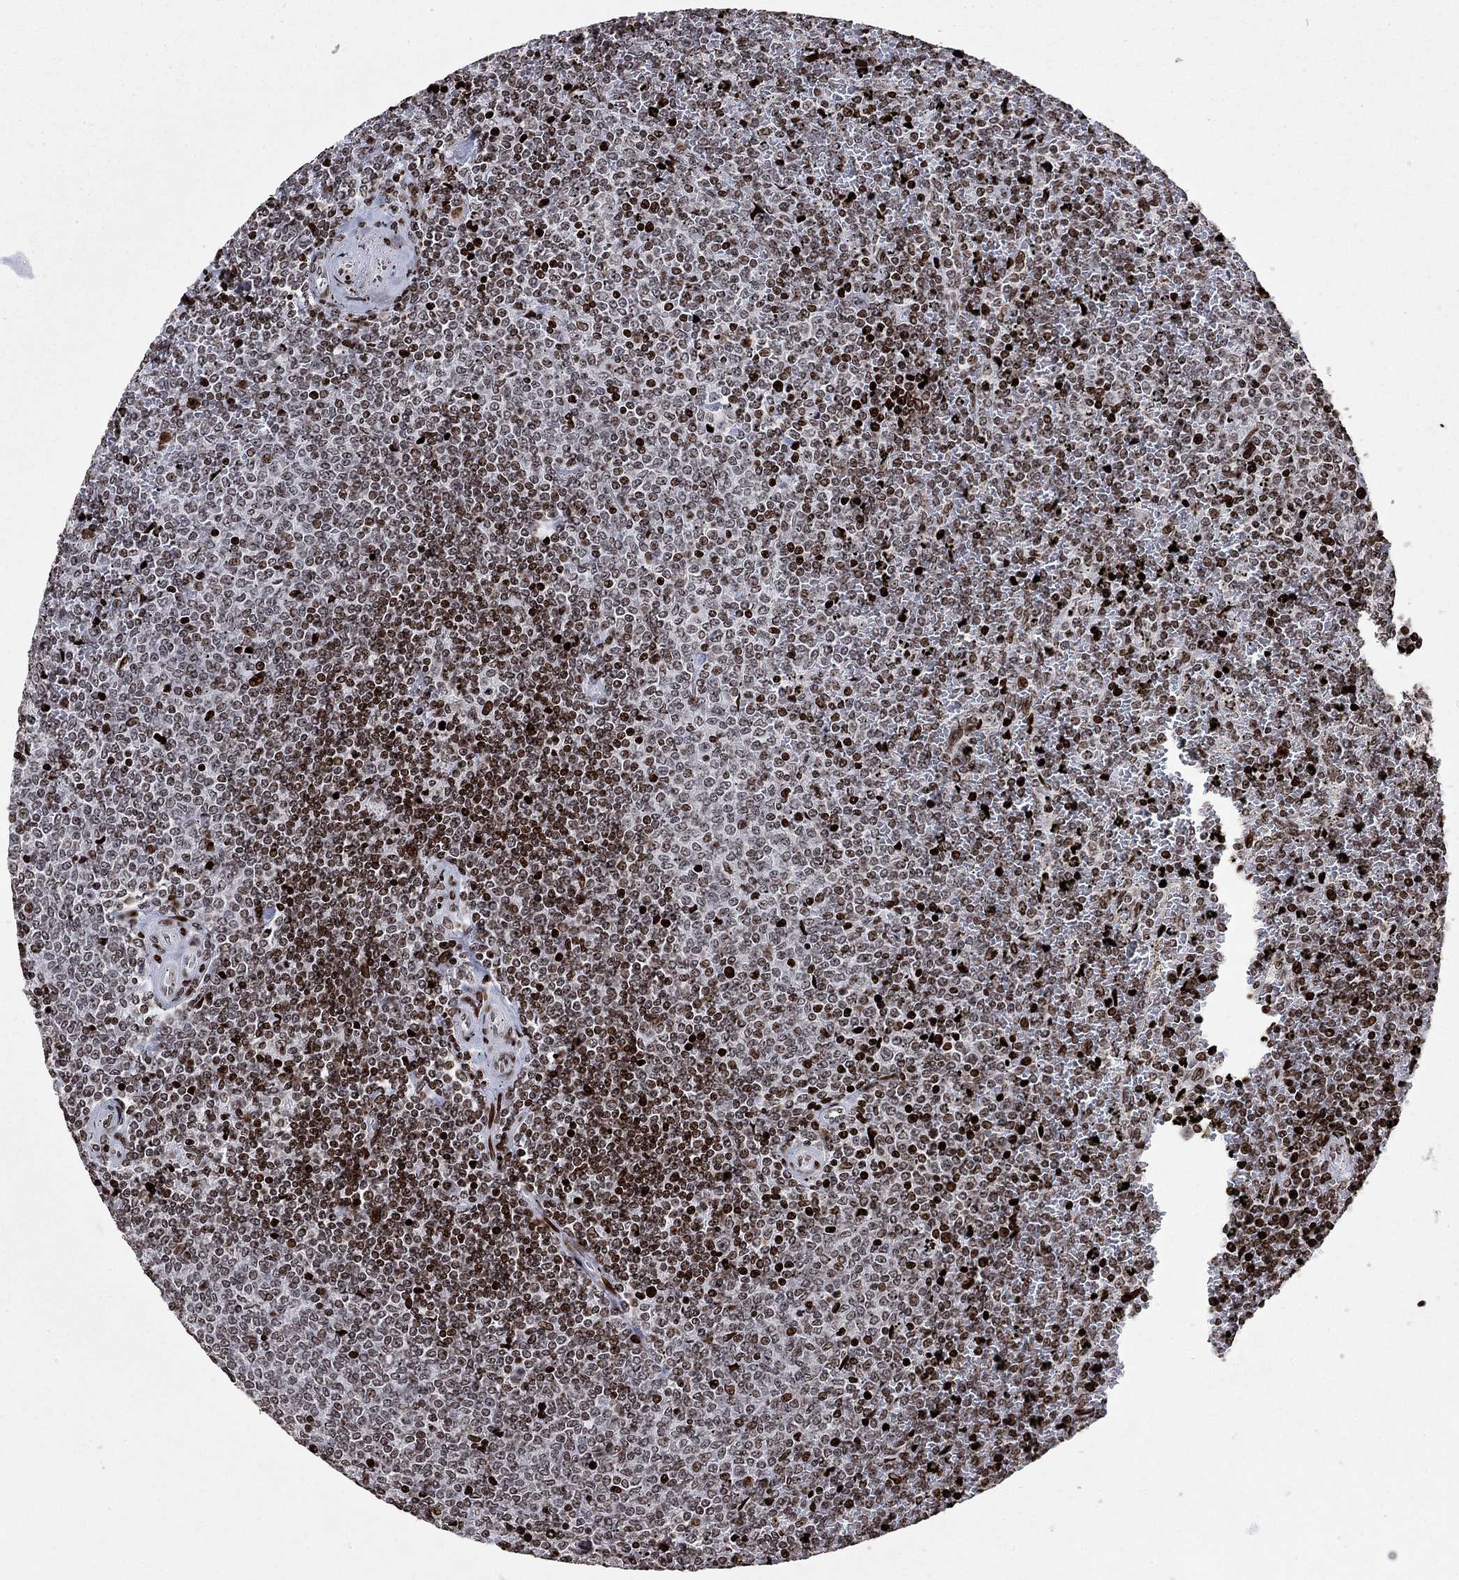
{"staining": {"intensity": "strong", "quantity": "25%-75%", "location": "nuclear"}, "tissue": "lymphoma", "cell_type": "Tumor cells", "image_type": "cancer", "snomed": [{"axis": "morphology", "description": "Malignant lymphoma, non-Hodgkin's type, Low grade"}, {"axis": "topography", "description": "Spleen"}], "caption": "Low-grade malignant lymphoma, non-Hodgkin's type tissue exhibits strong nuclear expression in approximately 25%-75% of tumor cells, visualized by immunohistochemistry.", "gene": "SRSF3", "patient": {"sex": "female", "age": 77}}